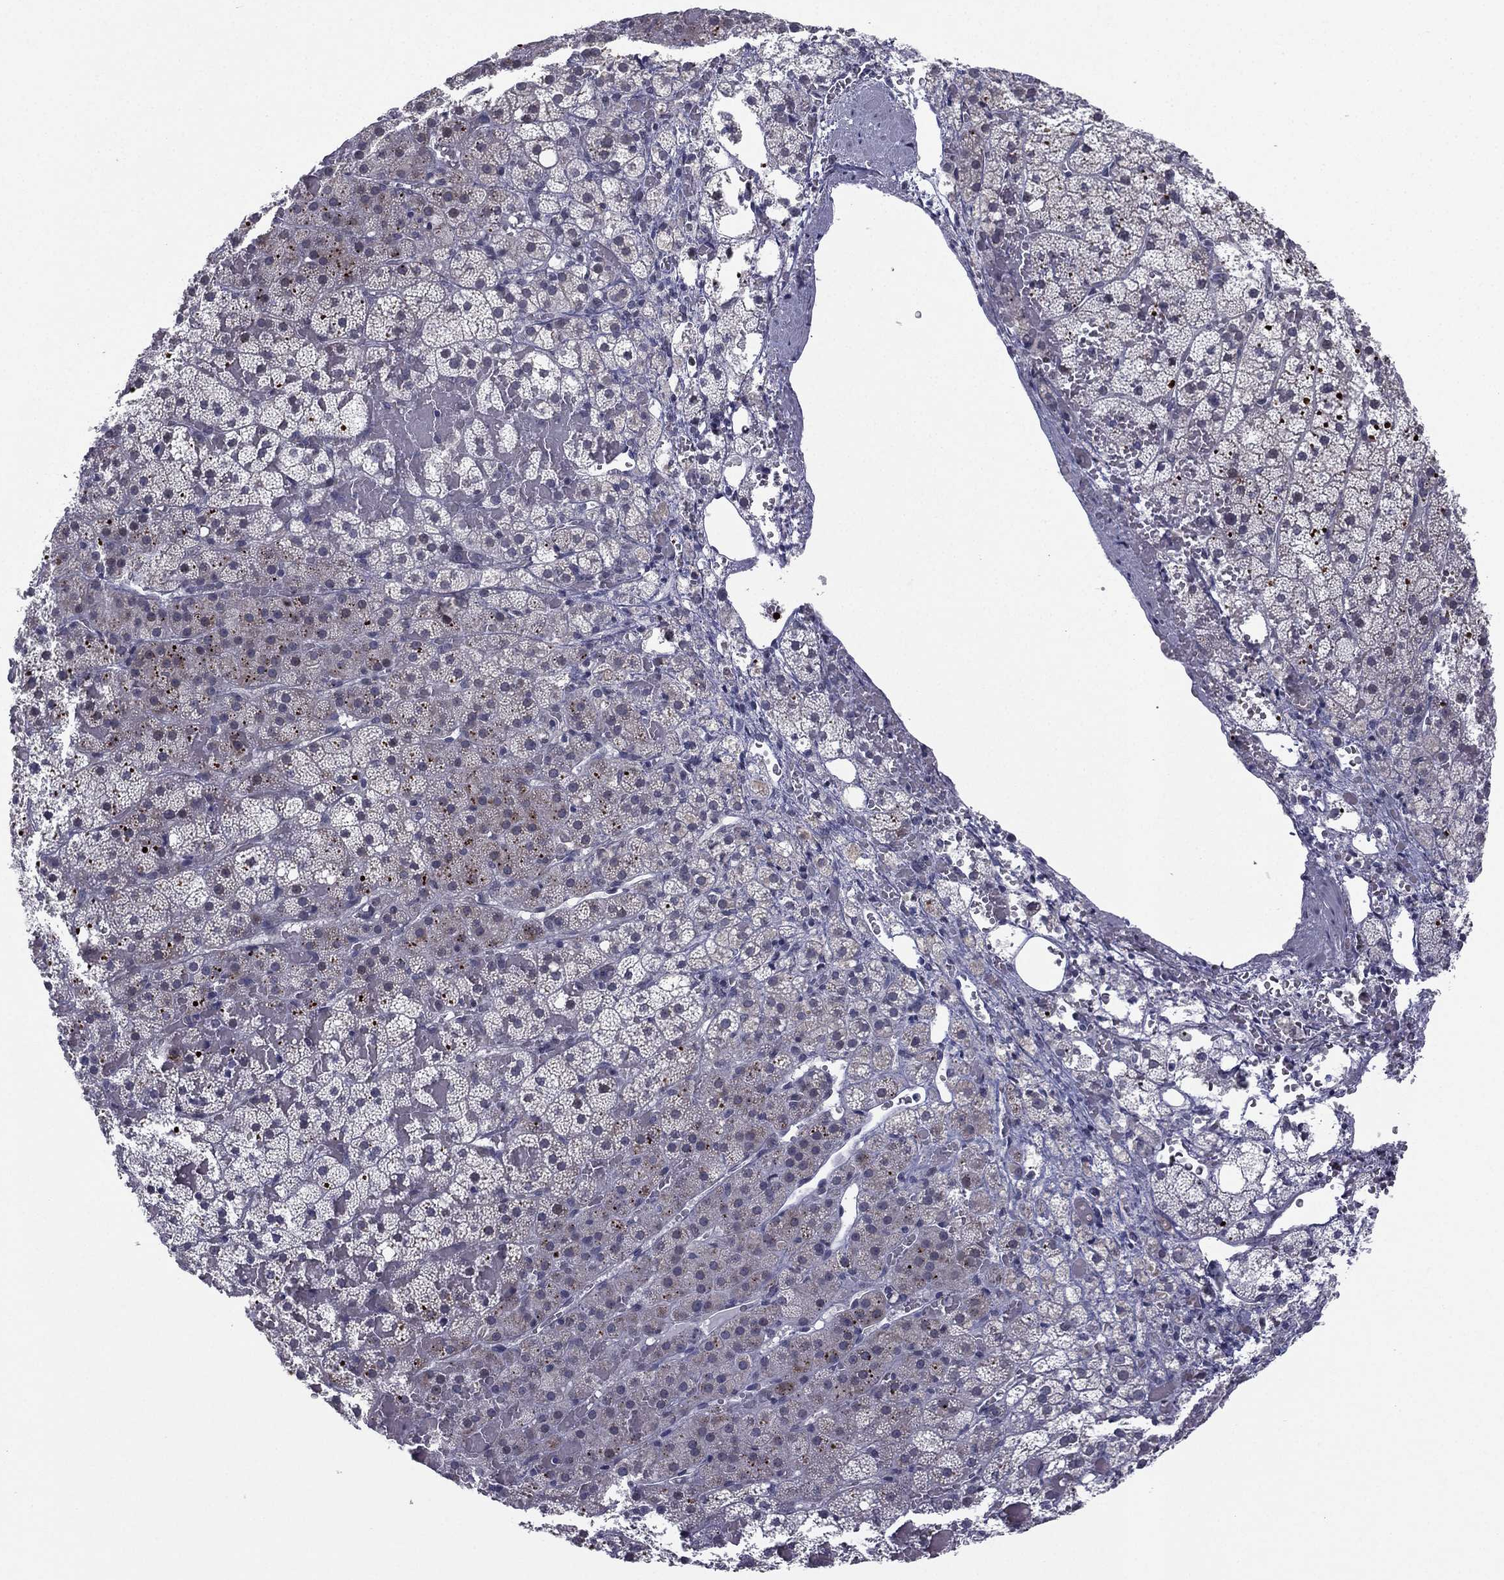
{"staining": {"intensity": "negative", "quantity": "none", "location": "none"}, "tissue": "adrenal gland", "cell_type": "Glandular cells", "image_type": "normal", "snomed": [{"axis": "morphology", "description": "Normal tissue, NOS"}, {"axis": "topography", "description": "Adrenal gland"}], "caption": "Histopathology image shows no significant protein positivity in glandular cells of benign adrenal gland. The staining was performed using DAB (3,3'-diaminobenzidine) to visualize the protein expression in brown, while the nuclei were stained in blue with hematoxylin (Magnification: 20x).", "gene": "ACTRT2", "patient": {"sex": "male", "age": 53}}